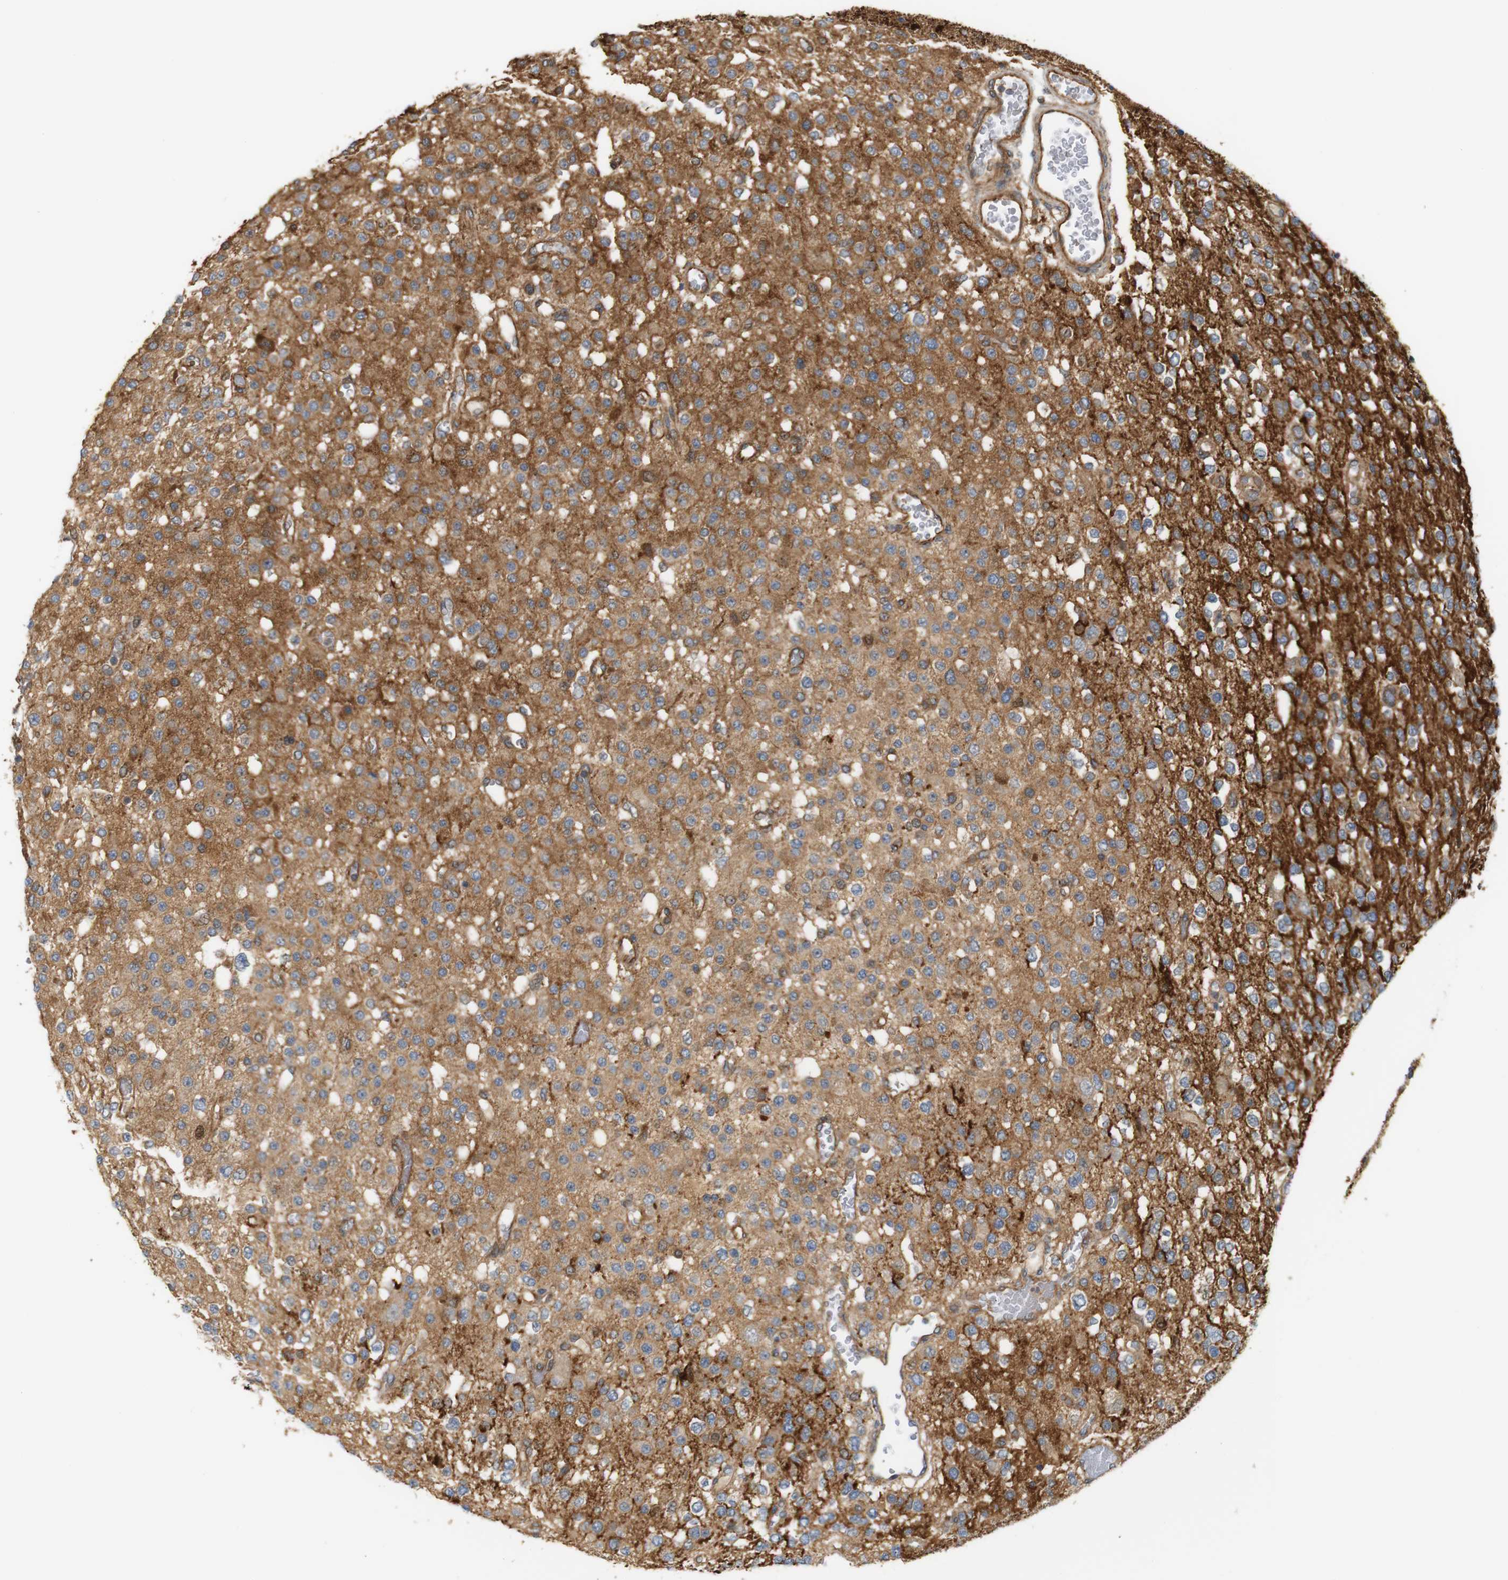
{"staining": {"intensity": "moderate", "quantity": ">75%", "location": "cytoplasmic/membranous"}, "tissue": "glioma", "cell_type": "Tumor cells", "image_type": "cancer", "snomed": [{"axis": "morphology", "description": "Glioma, malignant, Low grade"}, {"axis": "topography", "description": "Brain"}], "caption": "An image of malignant glioma (low-grade) stained for a protein exhibits moderate cytoplasmic/membranous brown staining in tumor cells. (IHC, brightfield microscopy, high magnification).", "gene": "RPTOR", "patient": {"sex": "male", "age": 38}}